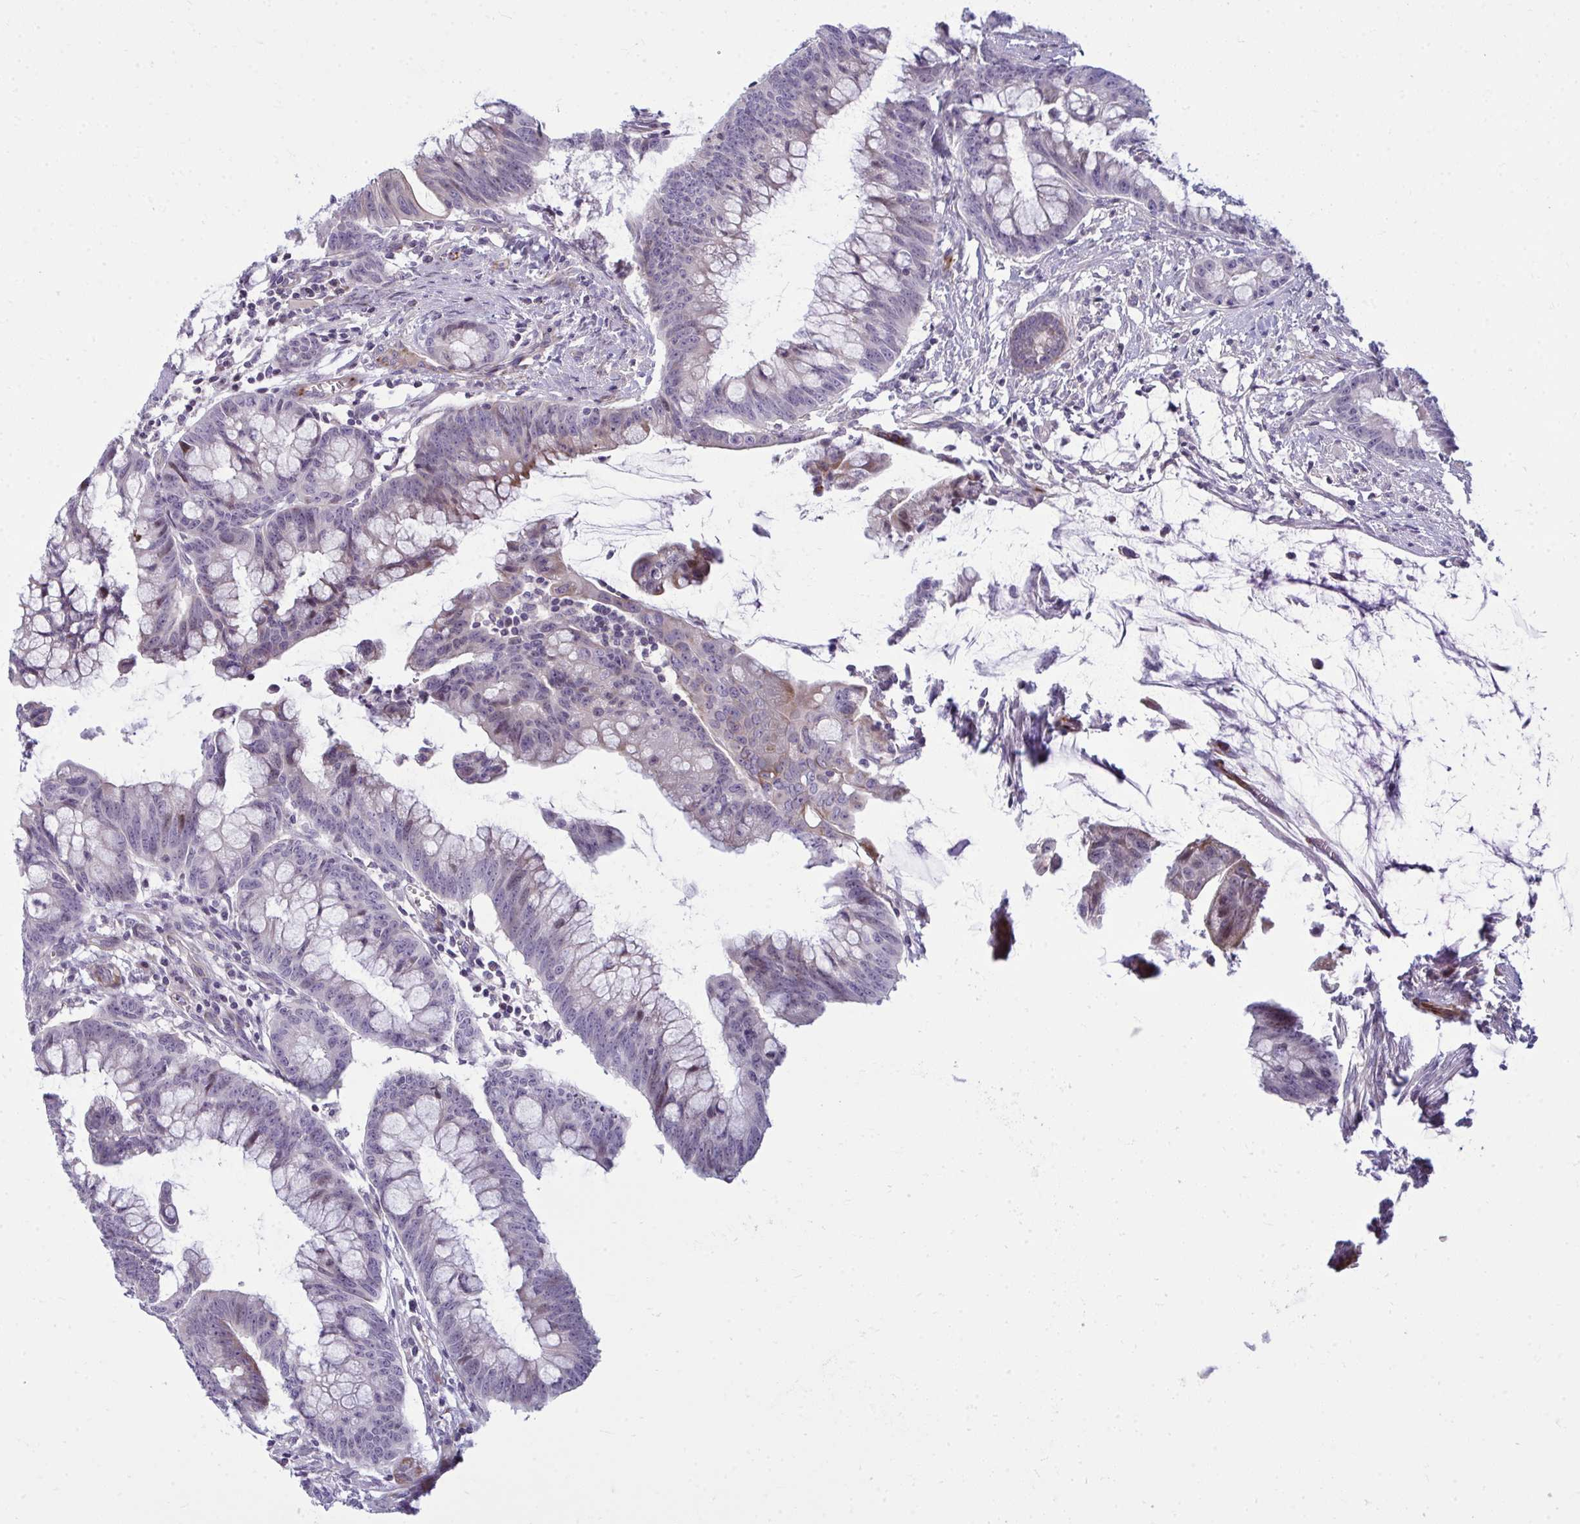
{"staining": {"intensity": "moderate", "quantity": "25%-75%", "location": "cytoplasmic/membranous"}, "tissue": "colorectal cancer", "cell_type": "Tumor cells", "image_type": "cancer", "snomed": [{"axis": "morphology", "description": "Adenocarcinoma, NOS"}, {"axis": "topography", "description": "Colon"}], "caption": "Protein expression analysis of colorectal cancer (adenocarcinoma) reveals moderate cytoplasmic/membranous expression in approximately 25%-75% of tumor cells.", "gene": "SLC14A1", "patient": {"sex": "male", "age": 62}}